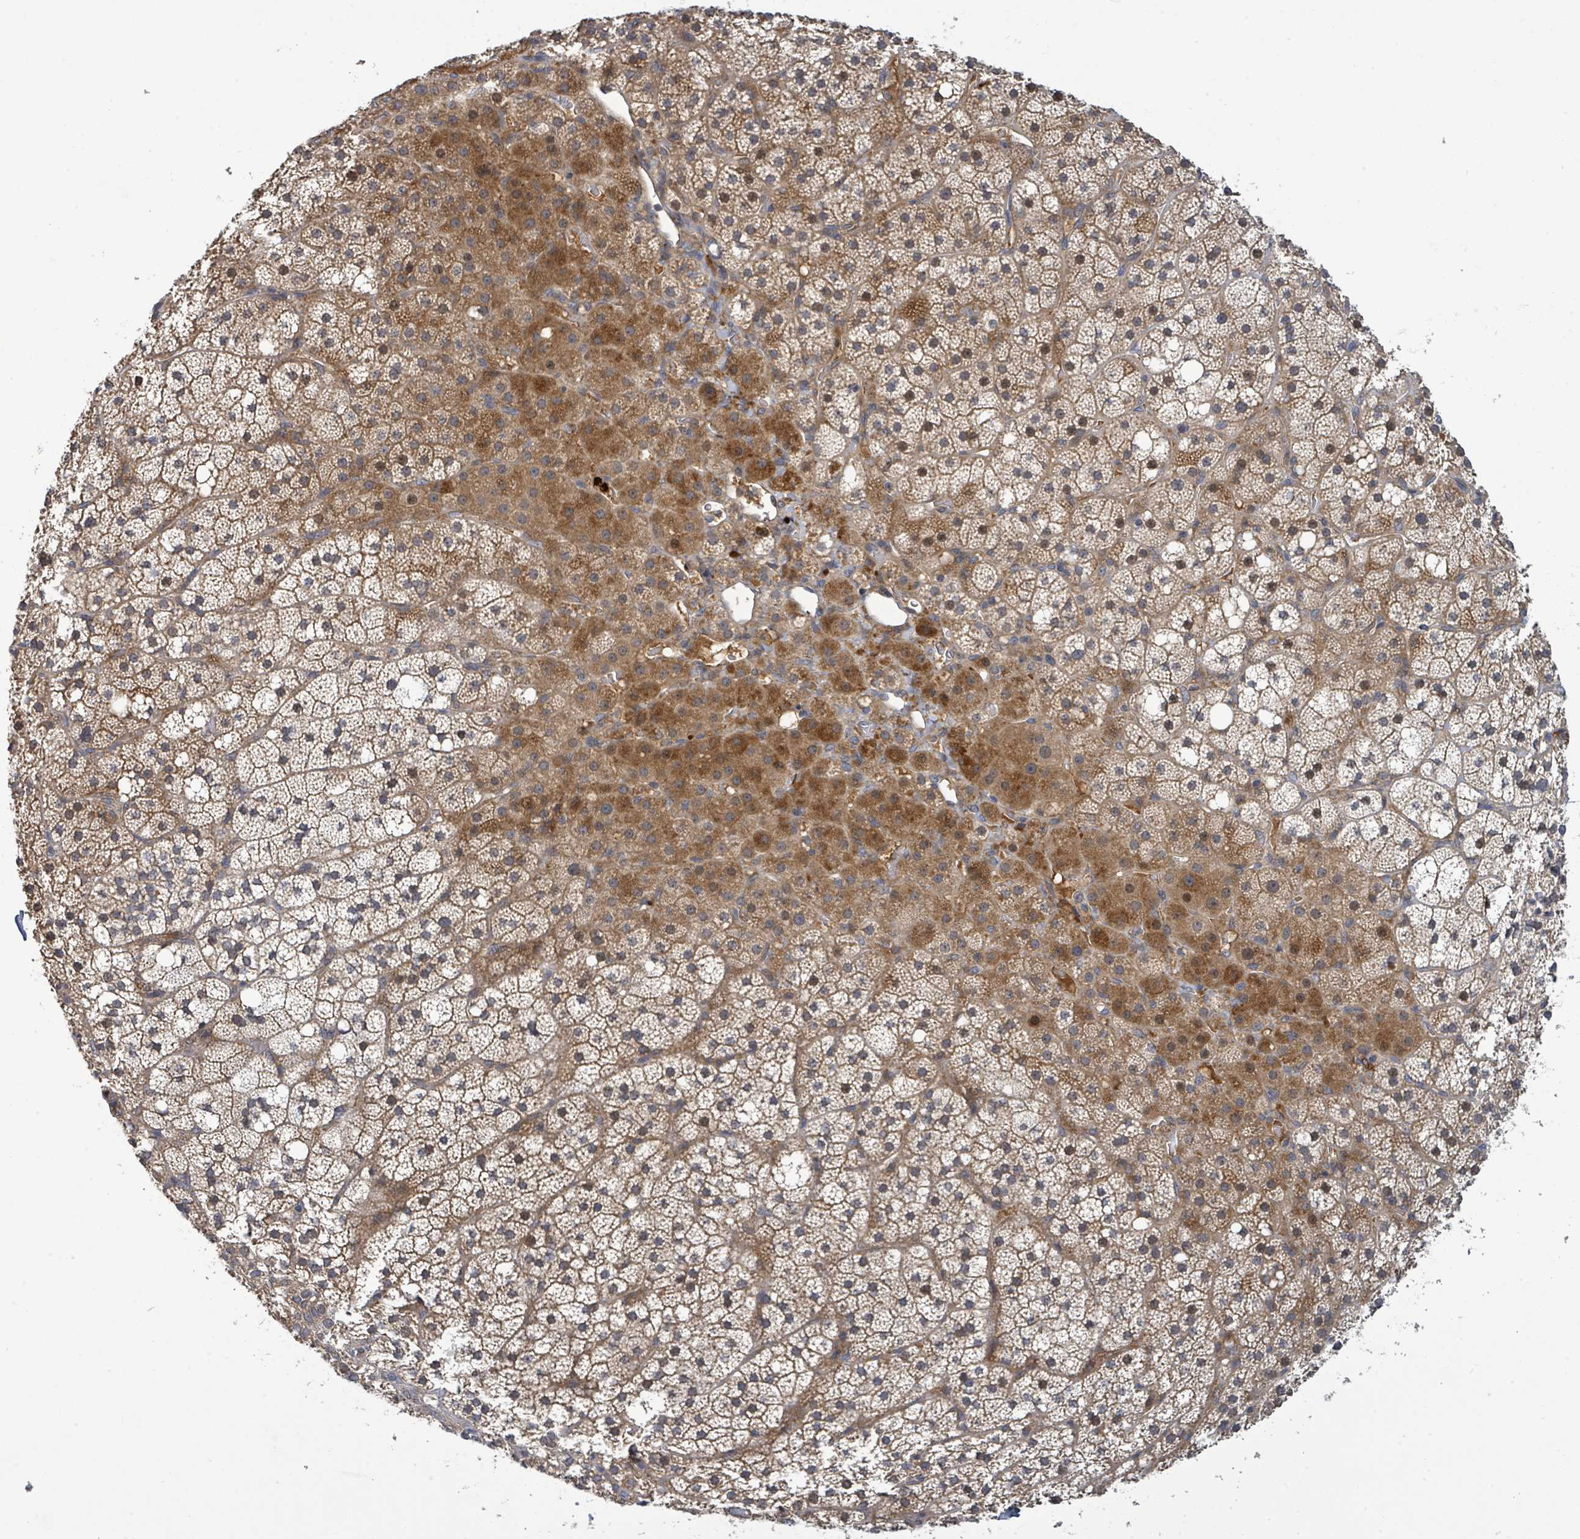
{"staining": {"intensity": "moderate", "quantity": "25%-75%", "location": "cytoplasmic/membranous"}, "tissue": "adrenal gland", "cell_type": "Glandular cells", "image_type": "normal", "snomed": [{"axis": "morphology", "description": "Normal tissue, NOS"}, {"axis": "topography", "description": "Adrenal gland"}], "caption": "Immunohistochemical staining of benign adrenal gland reveals moderate cytoplasmic/membranous protein expression in approximately 25%-75% of glandular cells.", "gene": "STARD4", "patient": {"sex": "male", "age": 53}}